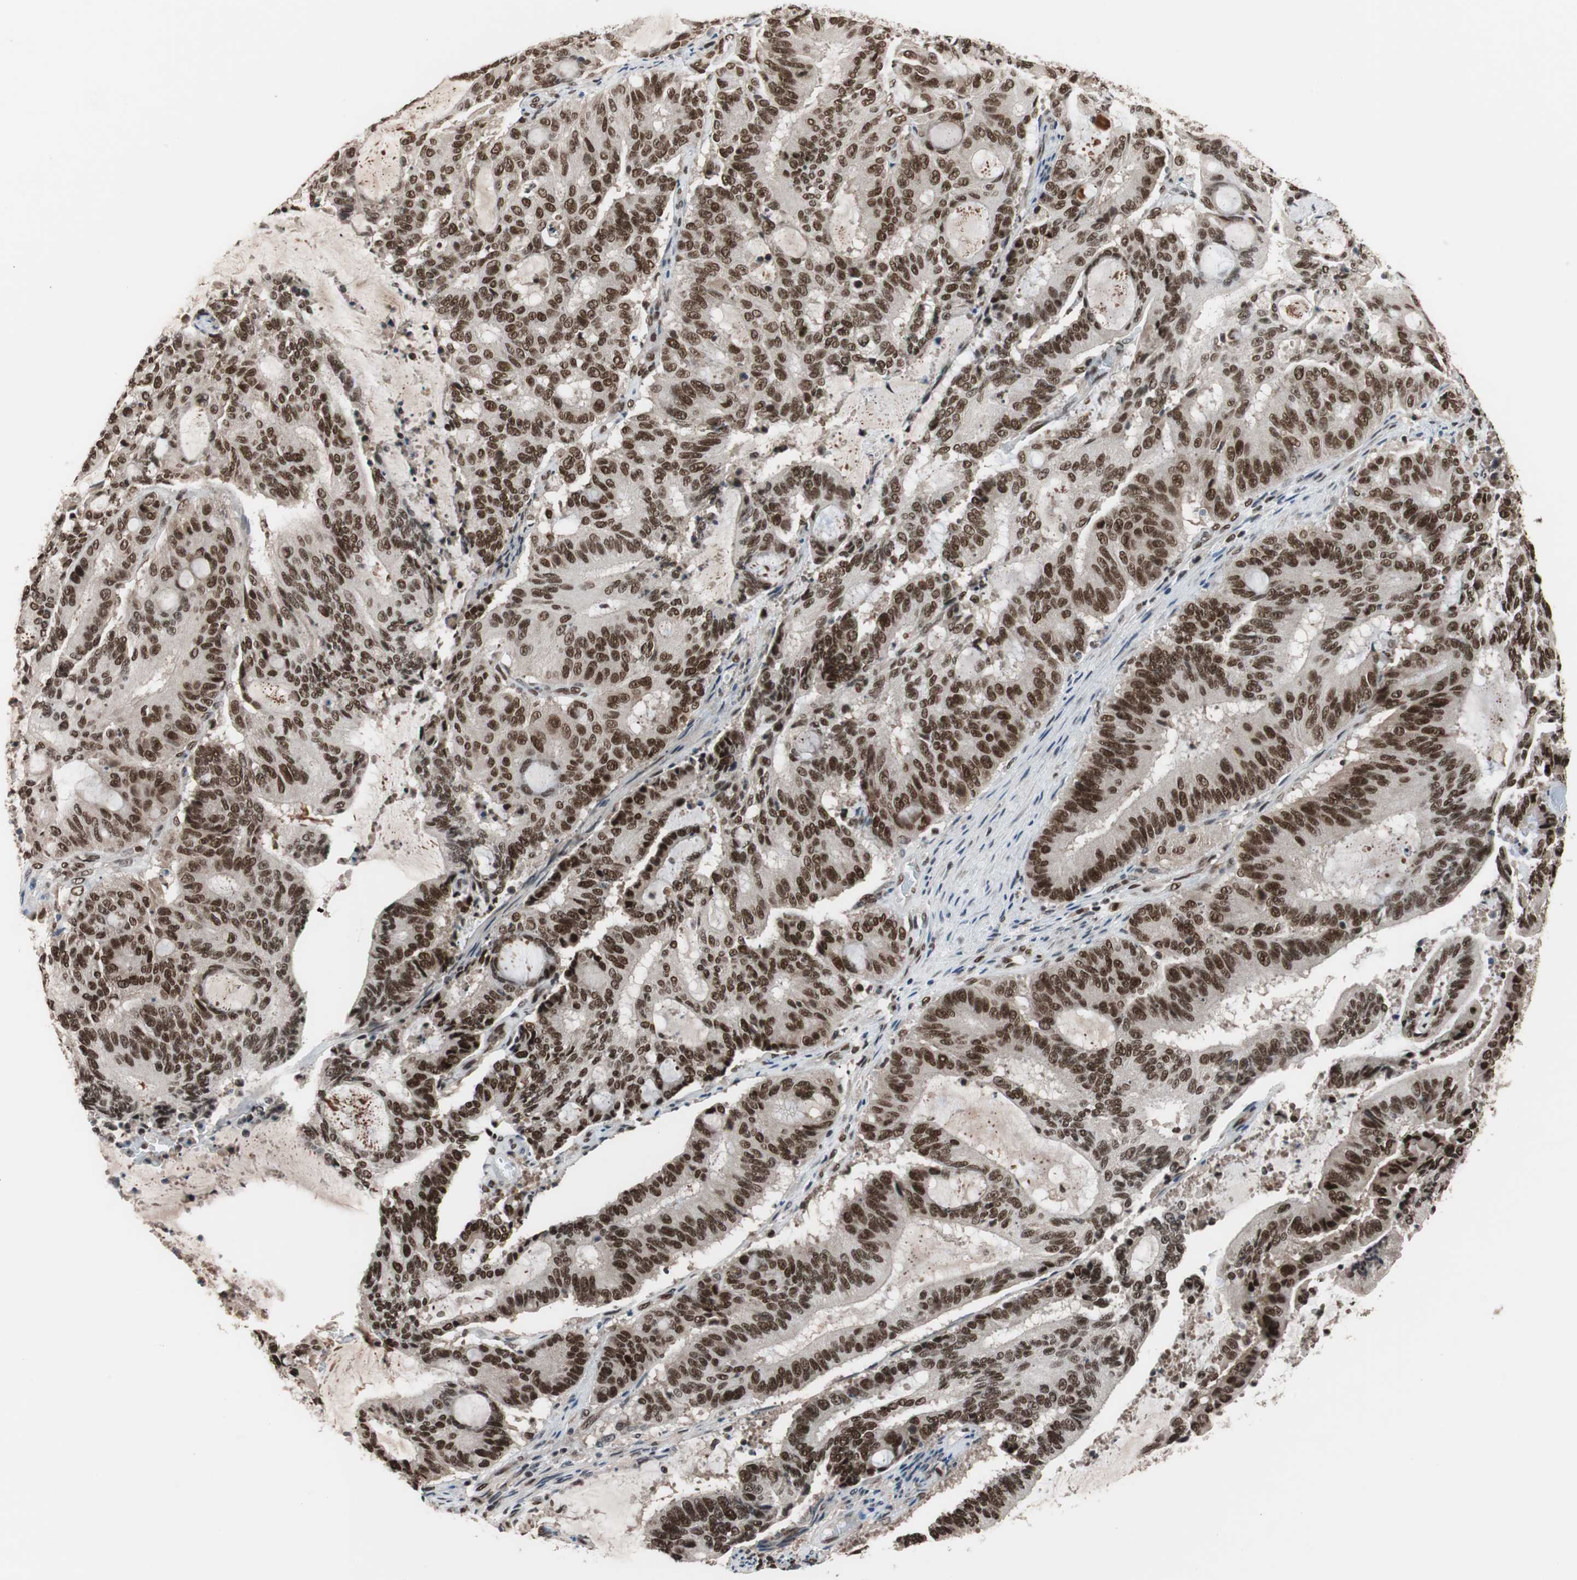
{"staining": {"intensity": "strong", "quantity": ">75%", "location": "nuclear"}, "tissue": "liver cancer", "cell_type": "Tumor cells", "image_type": "cancer", "snomed": [{"axis": "morphology", "description": "Cholangiocarcinoma"}, {"axis": "topography", "description": "Liver"}], "caption": "Immunohistochemical staining of liver cancer exhibits high levels of strong nuclear protein positivity in approximately >75% of tumor cells.", "gene": "CHAMP1", "patient": {"sex": "female", "age": 73}}